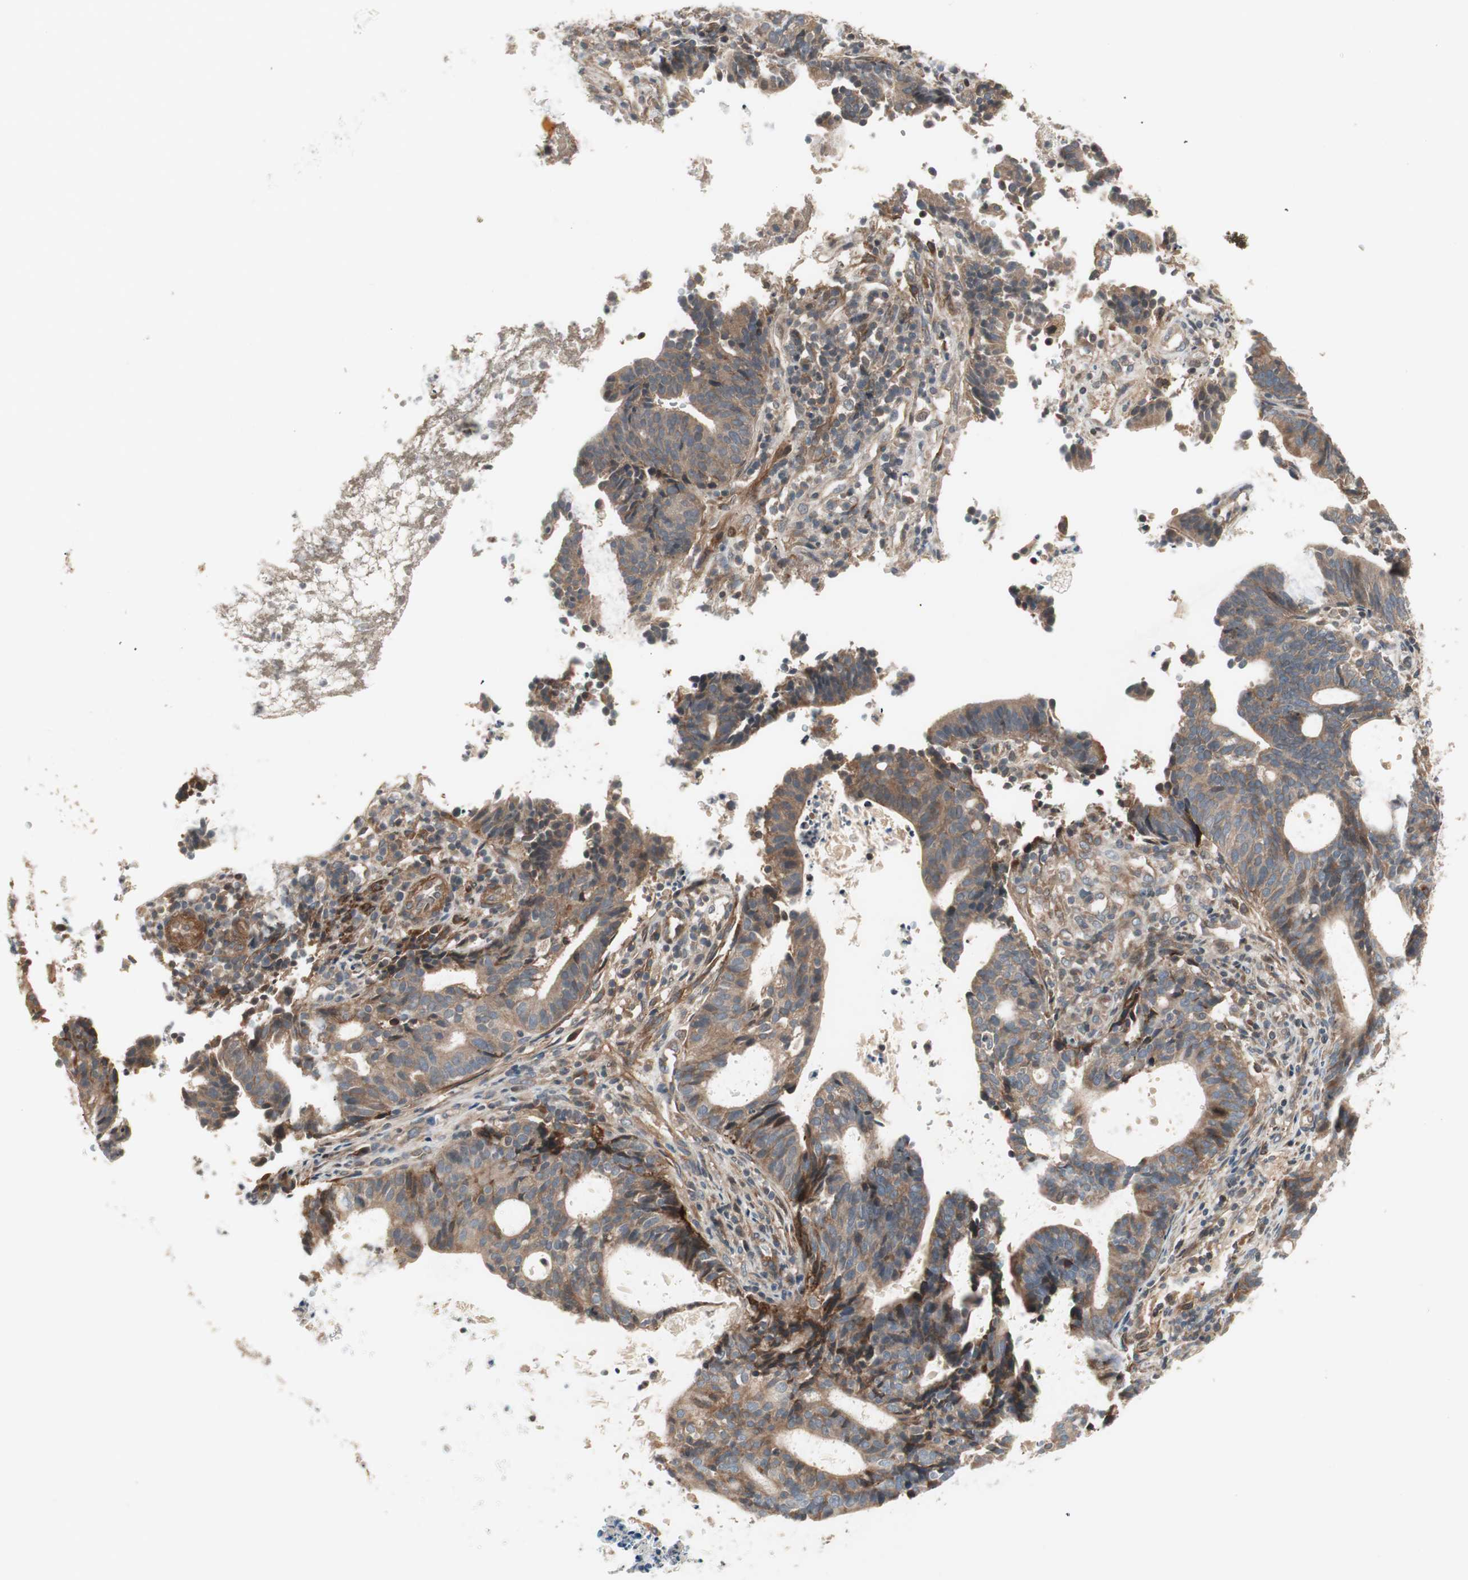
{"staining": {"intensity": "weak", "quantity": "25%-75%", "location": "cytoplasmic/membranous"}, "tissue": "endometrial cancer", "cell_type": "Tumor cells", "image_type": "cancer", "snomed": [{"axis": "morphology", "description": "Adenocarcinoma, NOS"}, {"axis": "topography", "description": "Uterus"}], "caption": "Endometrial cancer stained with a protein marker reveals weak staining in tumor cells.", "gene": "SFRP1", "patient": {"sex": "female", "age": 83}}